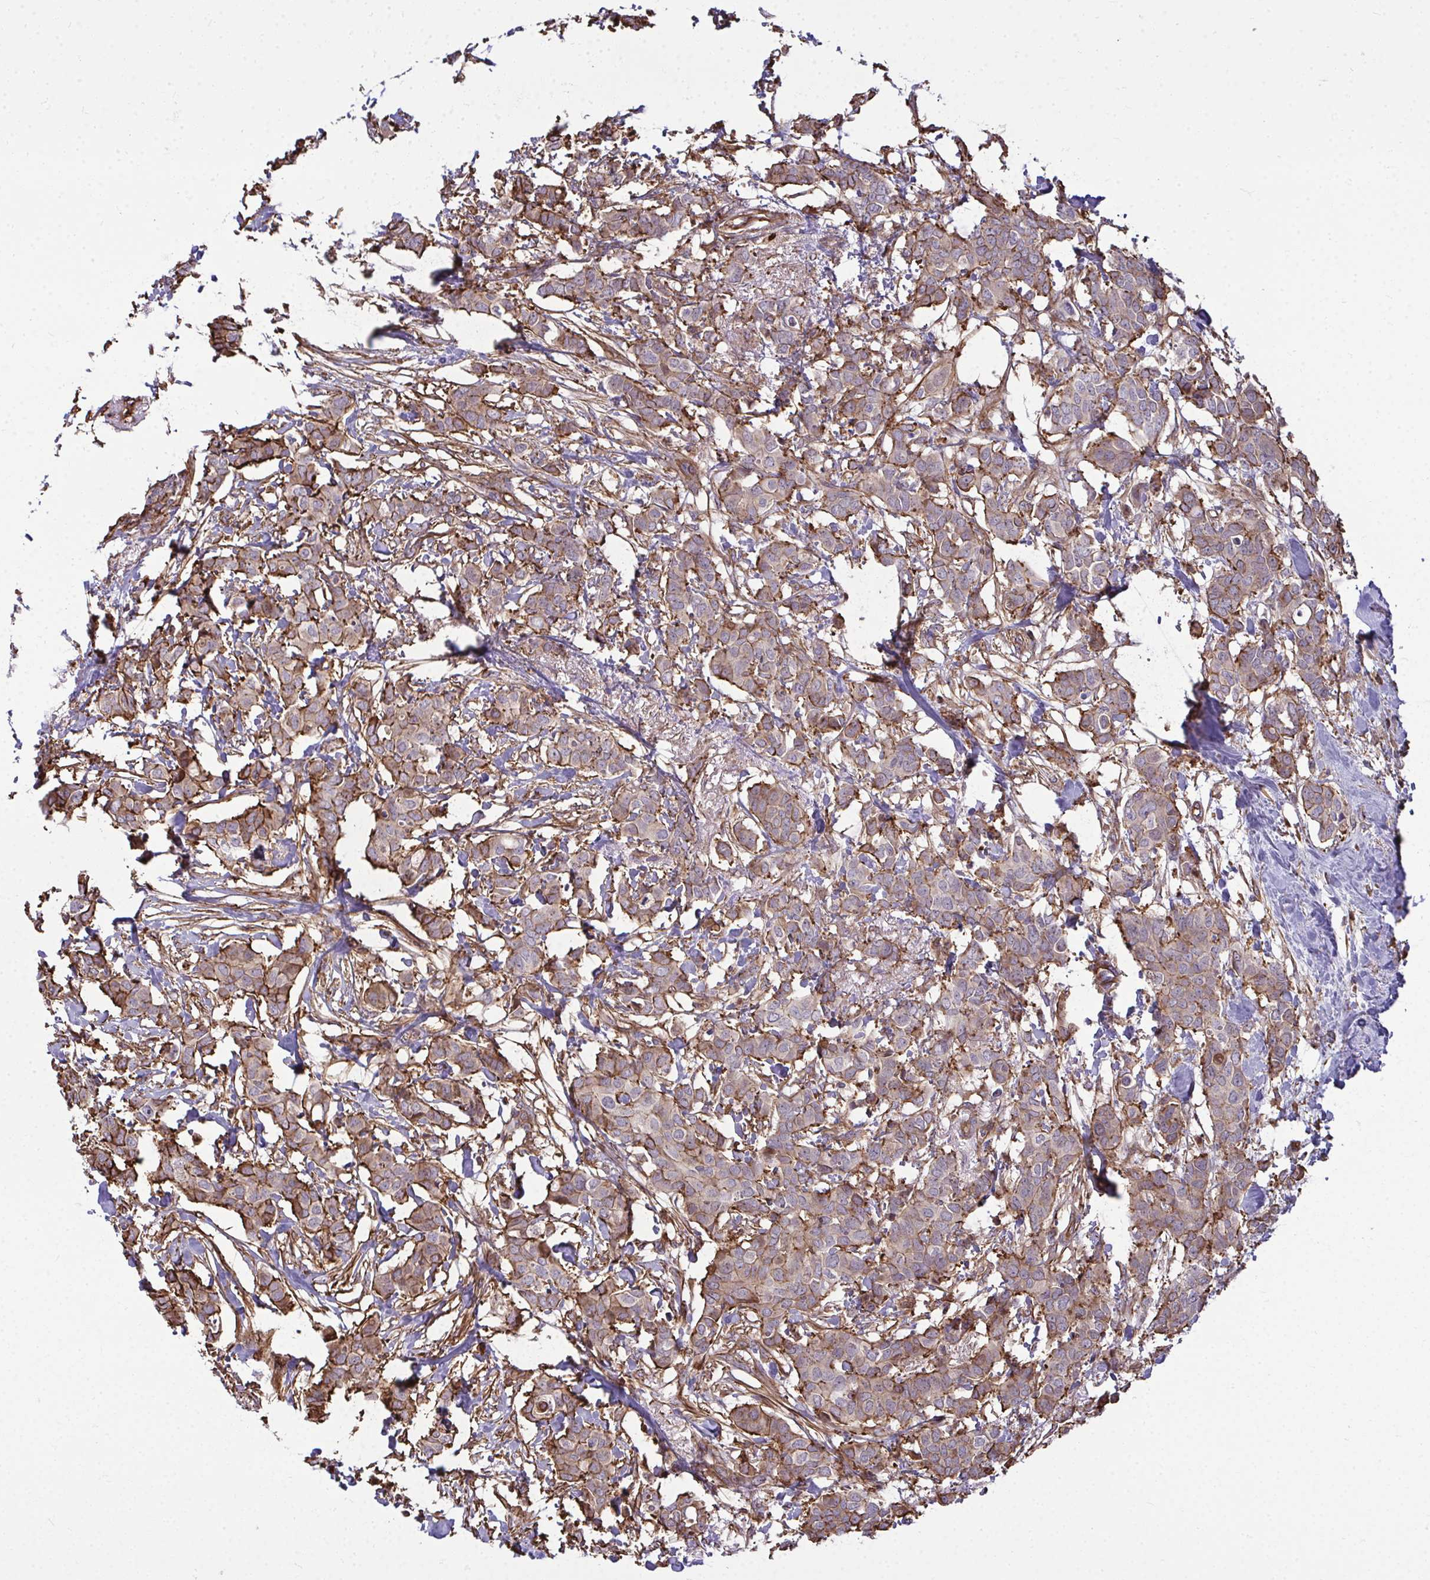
{"staining": {"intensity": "moderate", "quantity": "25%-75%", "location": "cytoplasmic/membranous"}, "tissue": "breast cancer", "cell_type": "Tumor cells", "image_type": "cancer", "snomed": [{"axis": "morphology", "description": "Duct carcinoma"}, {"axis": "topography", "description": "Breast"}], "caption": "An image of human breast invasive ductal carcinoma stained for a protein shows moderate cytoplasmic/membranous brown staining in tumor cells.", "gene": "ZSCAN9", "patient": {"sex": "female", "age": 62}}